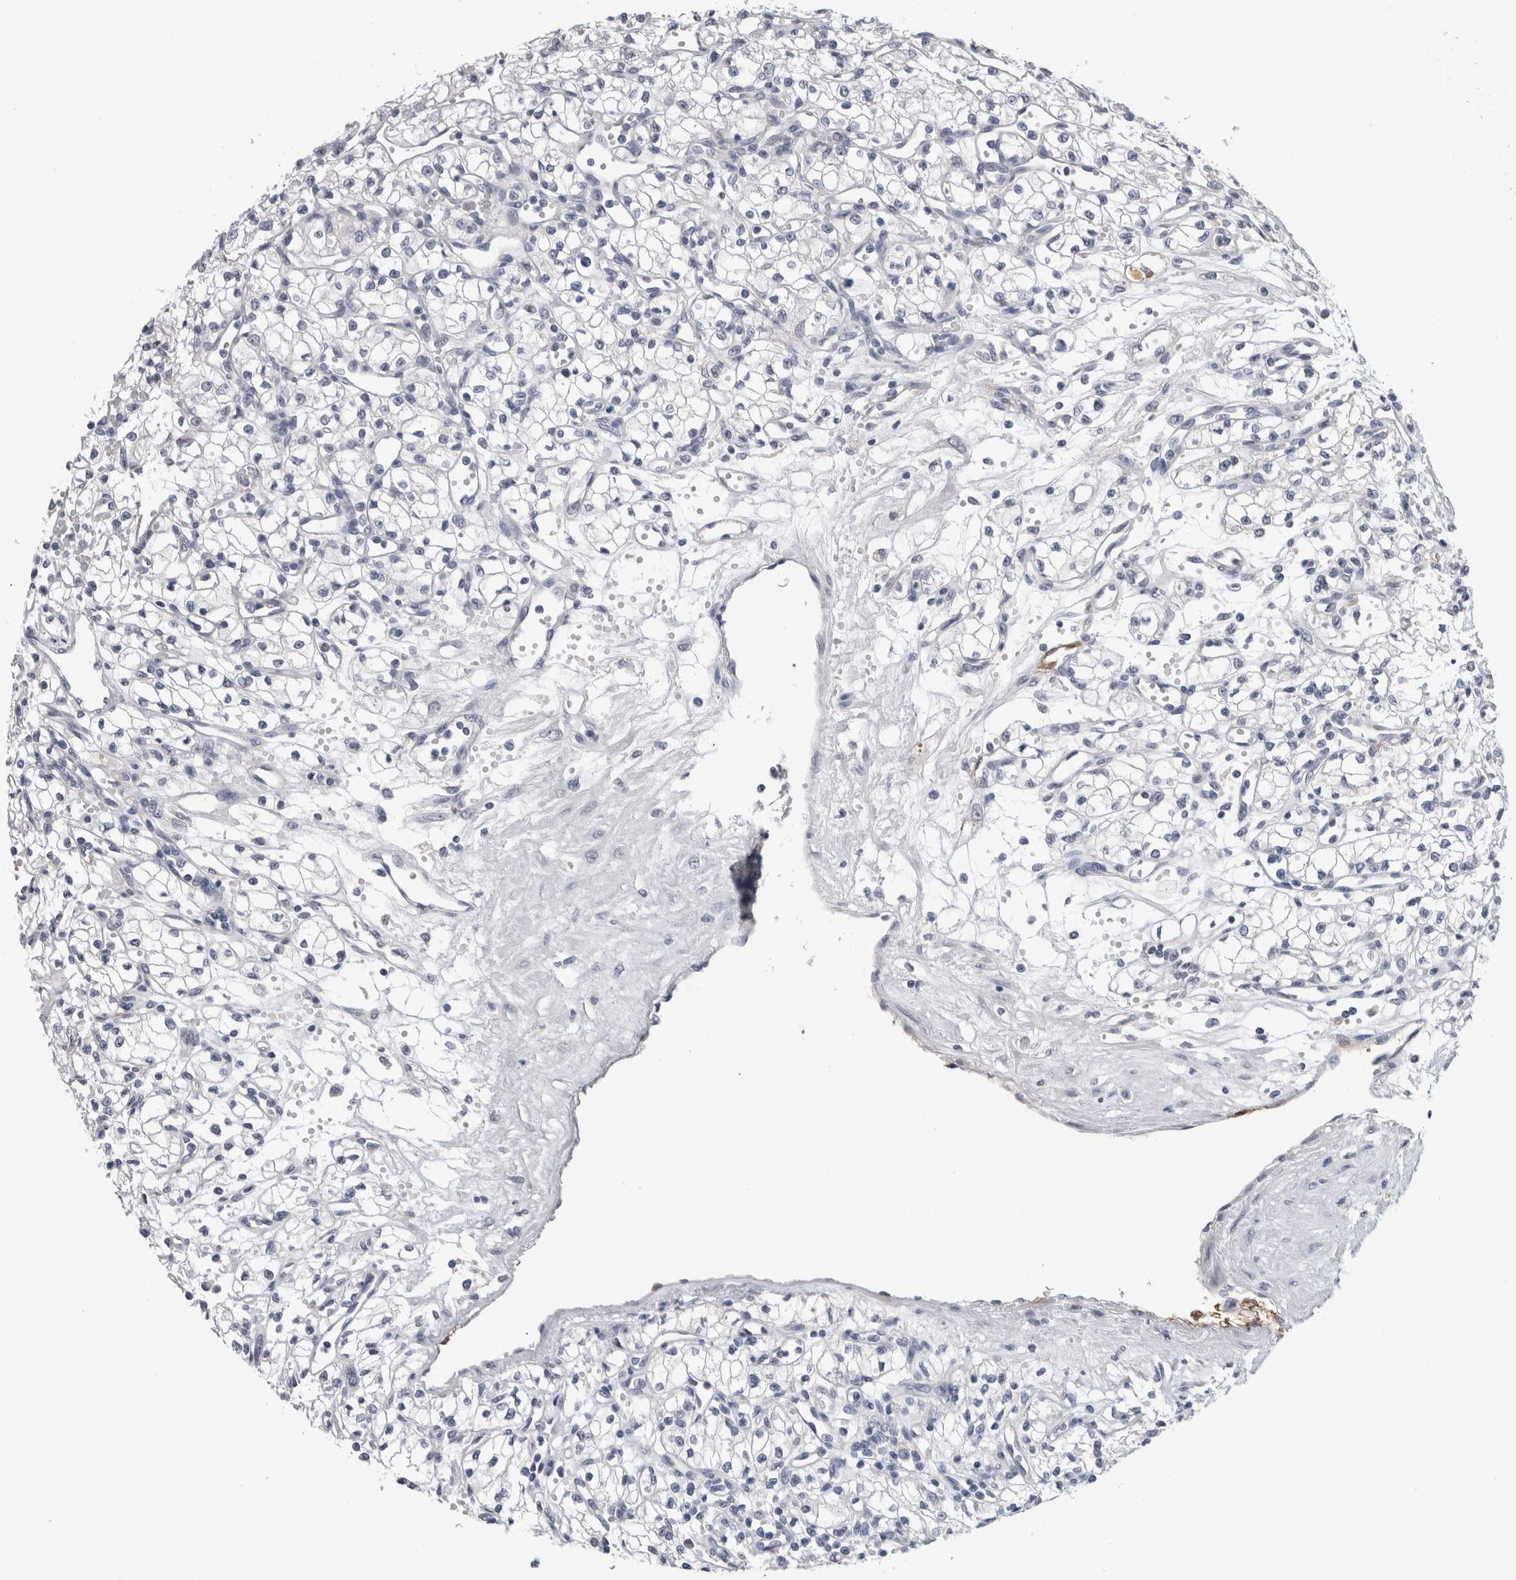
{"staining": {"intensity": "negative", "quantity": "none", "location": "none"}, "tissue": "renal cancer", "cell_type": "Tumor cells", "image_type": "cancer", "snomed": [{"axis": "morphology", "description": "Normal tissue, NOS"}, {"axis": "morphology", "description": "Adenocarcinoma, NOS"}, {"axis": "topography", "description": "Kidney"}], "caption": "Human adenocarcinoma (renal) stained for a protein using immunohistochemistry reveals no positivity in tumor cells.", "gene": "FABP4", "patient": {"sex": "male", "age": 59}}